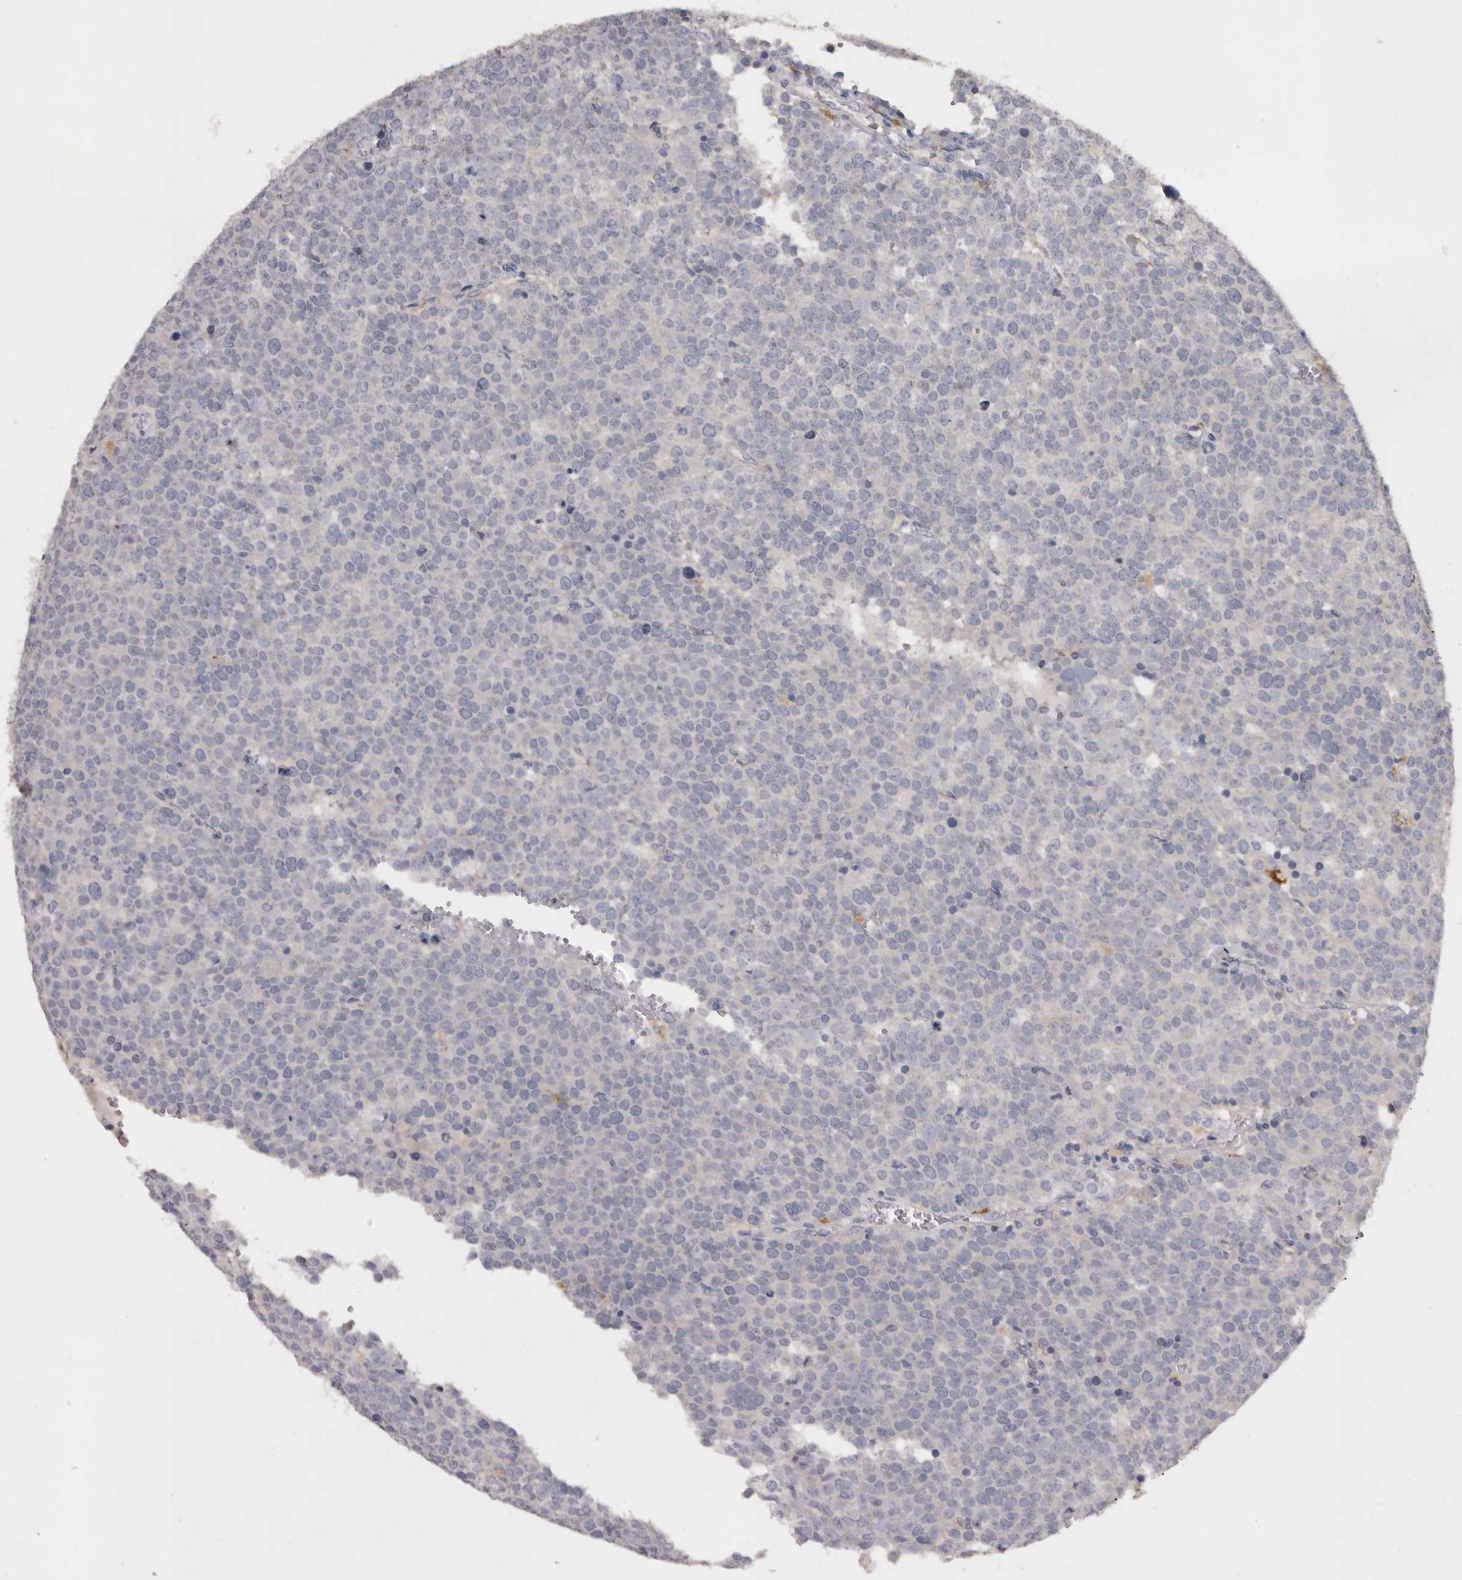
{"staining": {"intensity": "negative", "quantity": "none", "location": "none"}, "tissue": "testis cancer", "cell_type": "Tumor cells", "image_type": "cancer", "snomed": [{"axis": "morphology", "description": "Seminoma, NOS"}, {"axis": "topography", "description": "Testis"}], "caption": "This is an IHC histopathology image of human testis cancer. There is no positivity in tumor cells.", "gene": "DAP", "patient": {"sex": "male", "age": 71}}